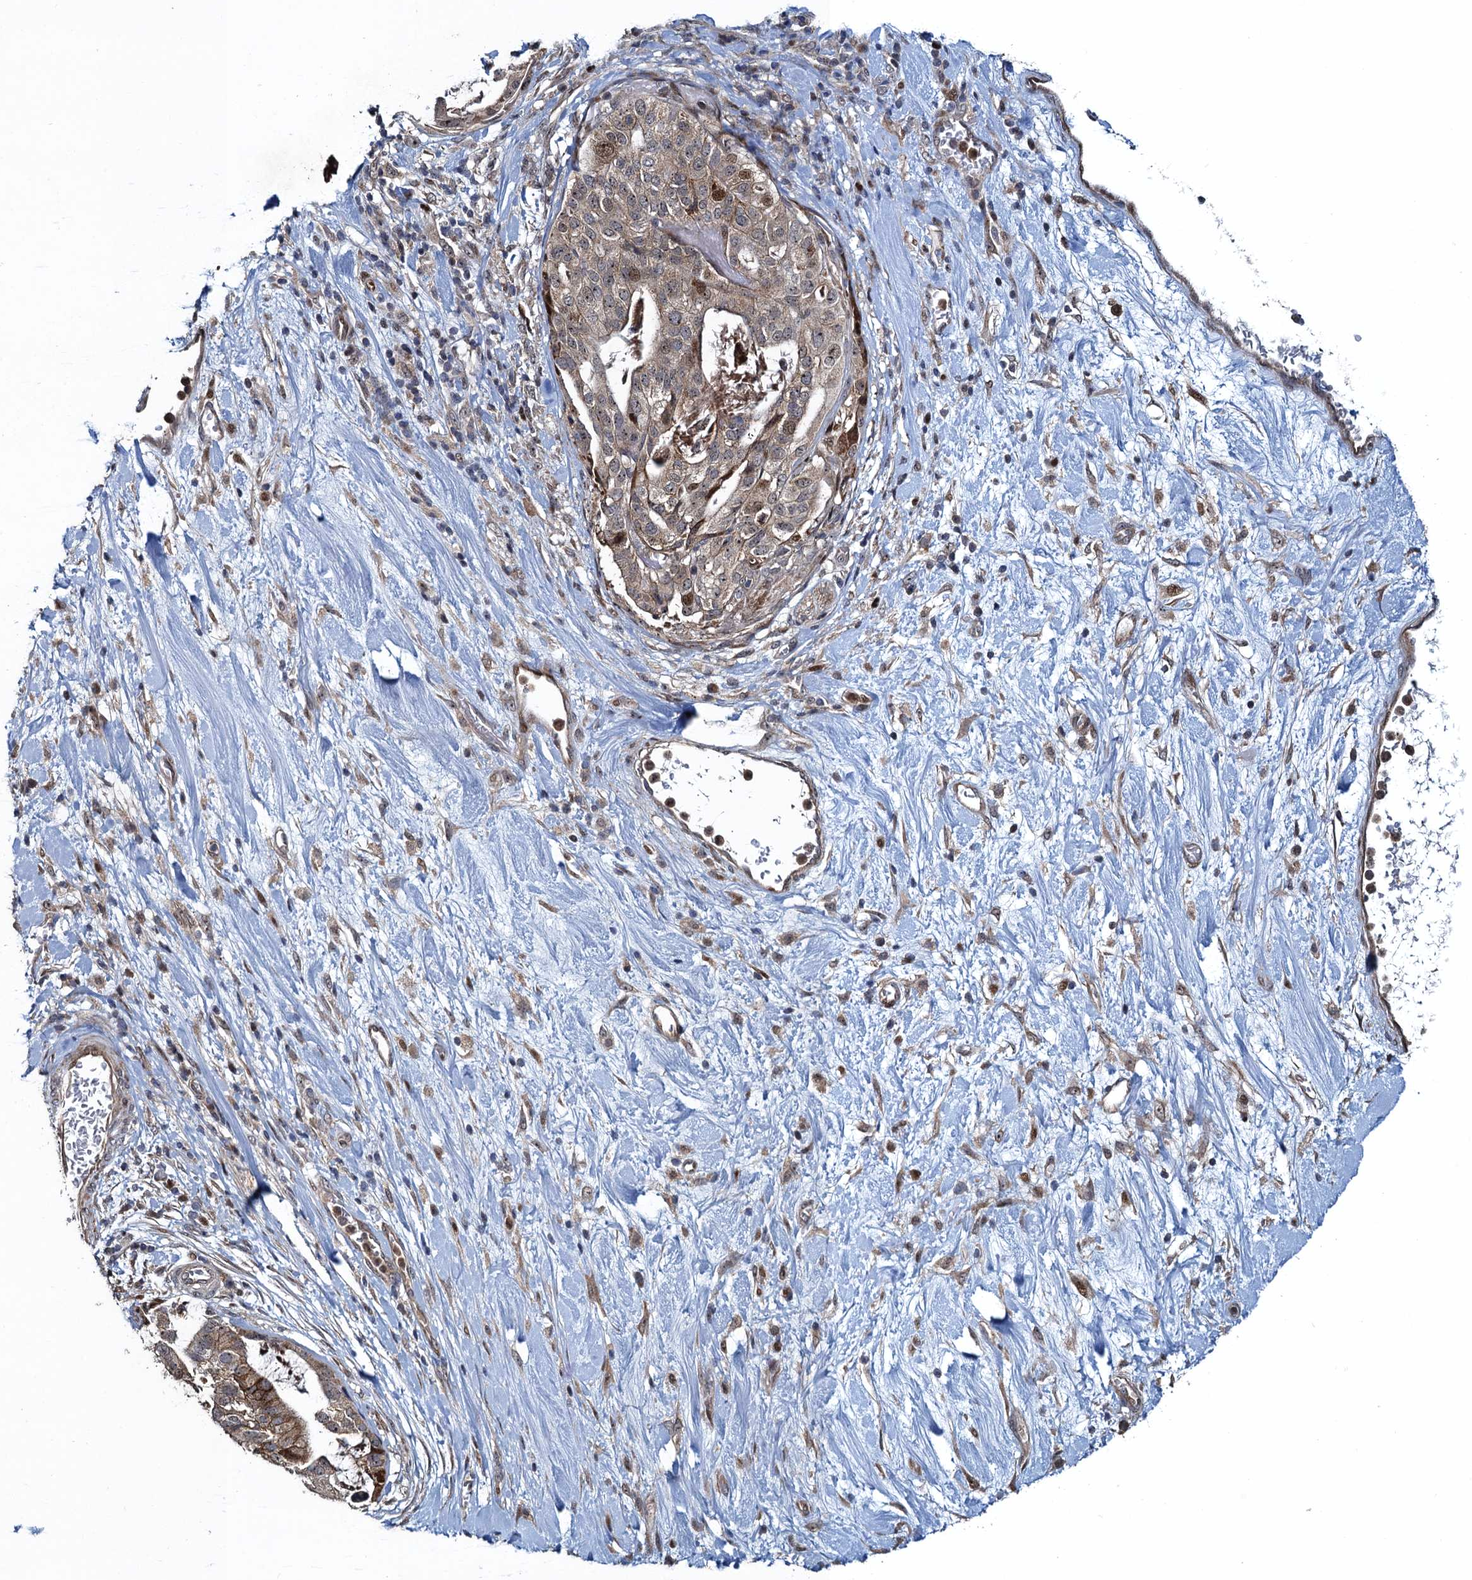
{"staining": {"intensity": "moderate", "quantity": "<25%", "location": "cytoplasmic/membranous,nuclear"}, "tissue": "stomach cancer", "cell_type": "Tumor cells", "image_type": "cancer", "snomed": [{"axis": "morphology", "description": "Adenocarcinoma, NOS"}, {"axis": "topography", "description": "Stomach"}], "caption": "Brown immunohistochemical staining in stomach cancer displays moderate cytoplasmic/membranous and nuclear staining in about <25% of tumor cells.", "gene": "ATOSA", "patient": {"sex": "male", "age": 48}}